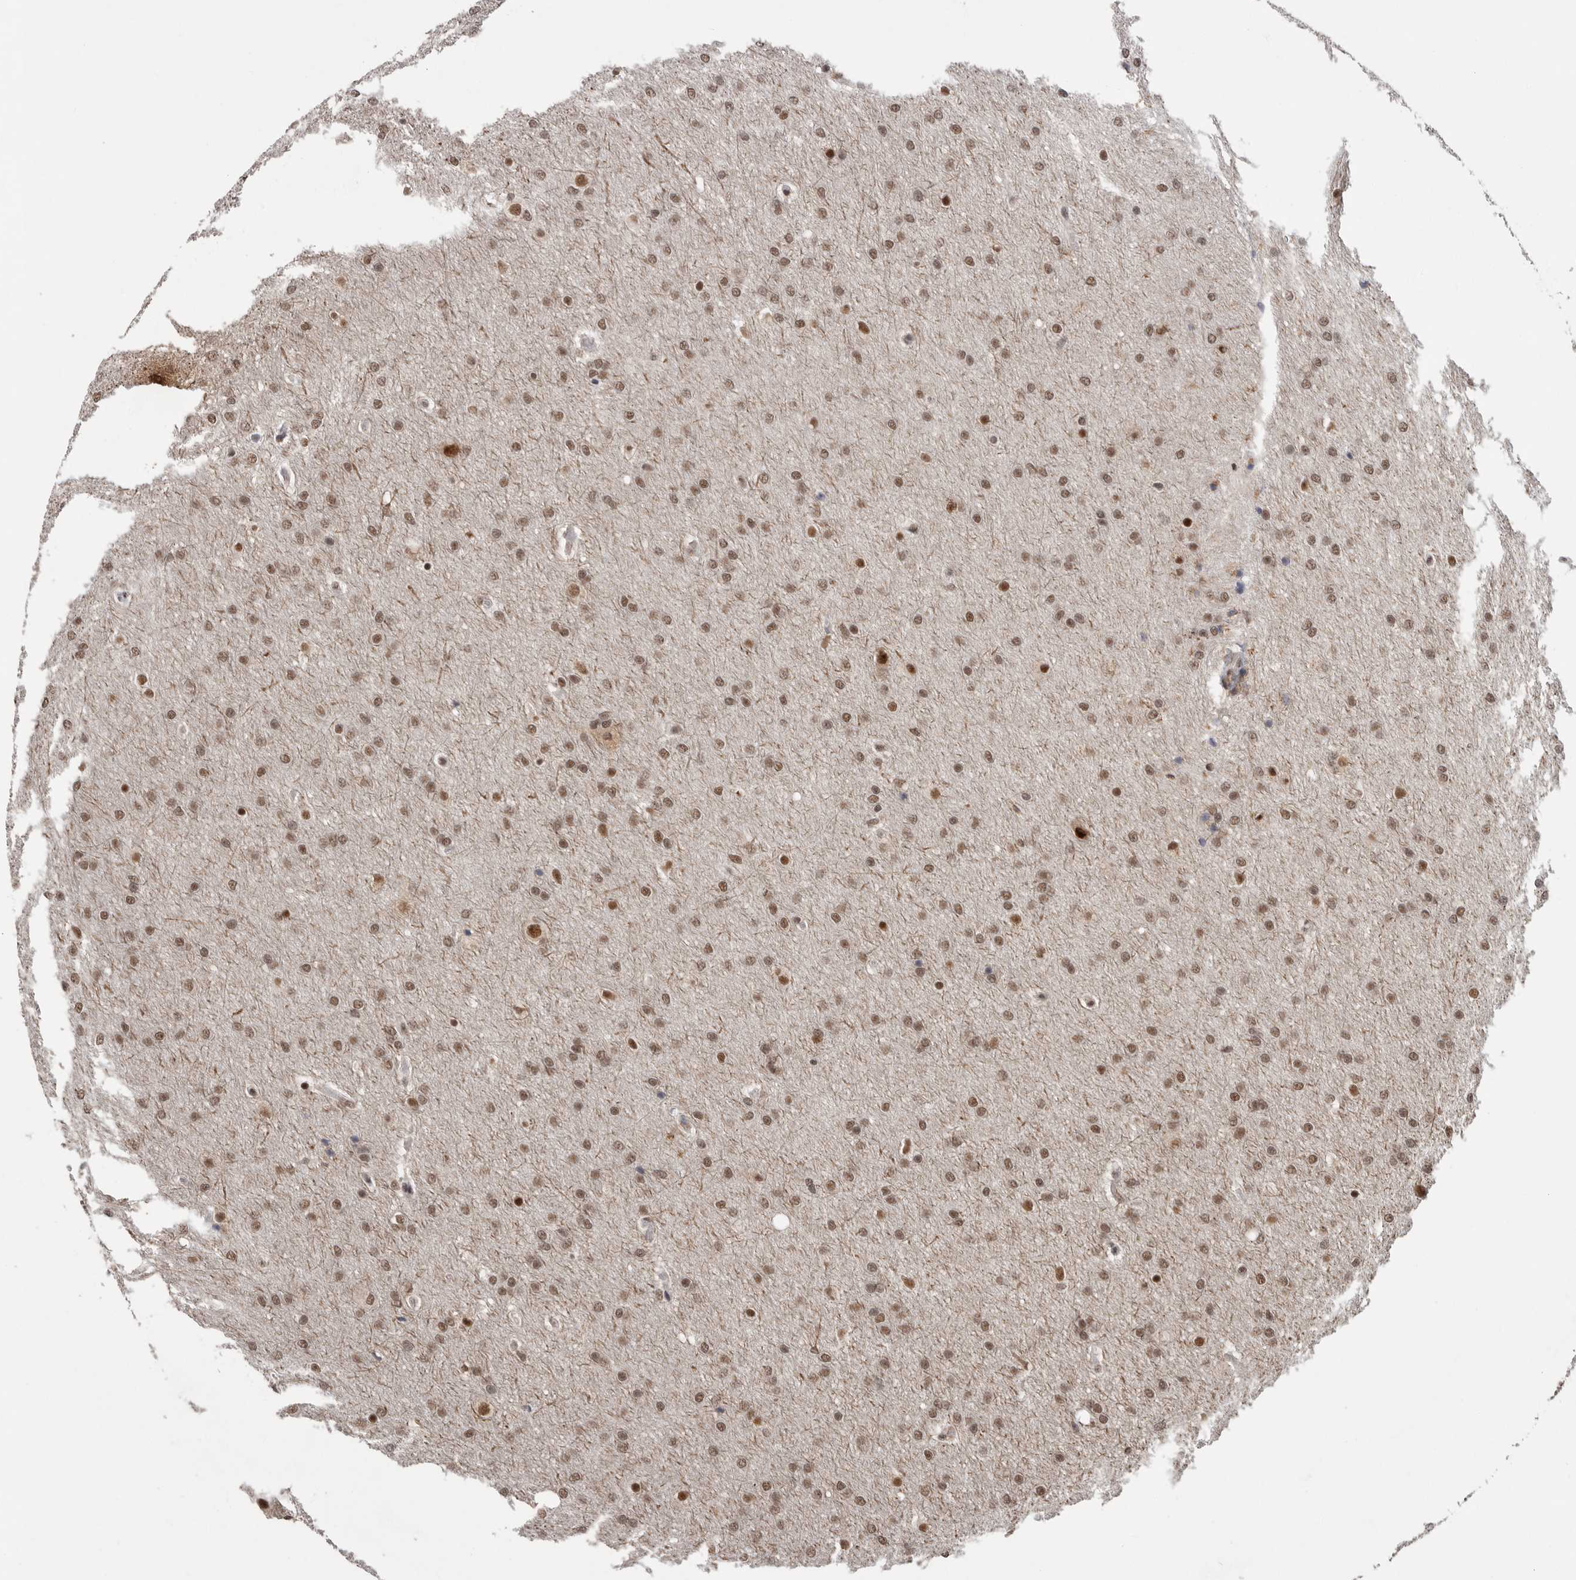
{"staining": {"intensity": "moderate", "quantity": ">75%", "location": "nuclear"}, "tissue": "glioma", "cell_type": "Tumor cells", "image_type": "cancer", "snomed": [{"axis": "morphology", "description": "Glioma, malignant, Low grade"}, {"axis": "topography", "description": "Brain"}], "caption": "Tumor cells show medium levels of moderate nuclear expression in about >75% of cells in malignant low-grade glioma.", "gene": "PPP1R10", "patient": {"sex": "female", "age": 37}}